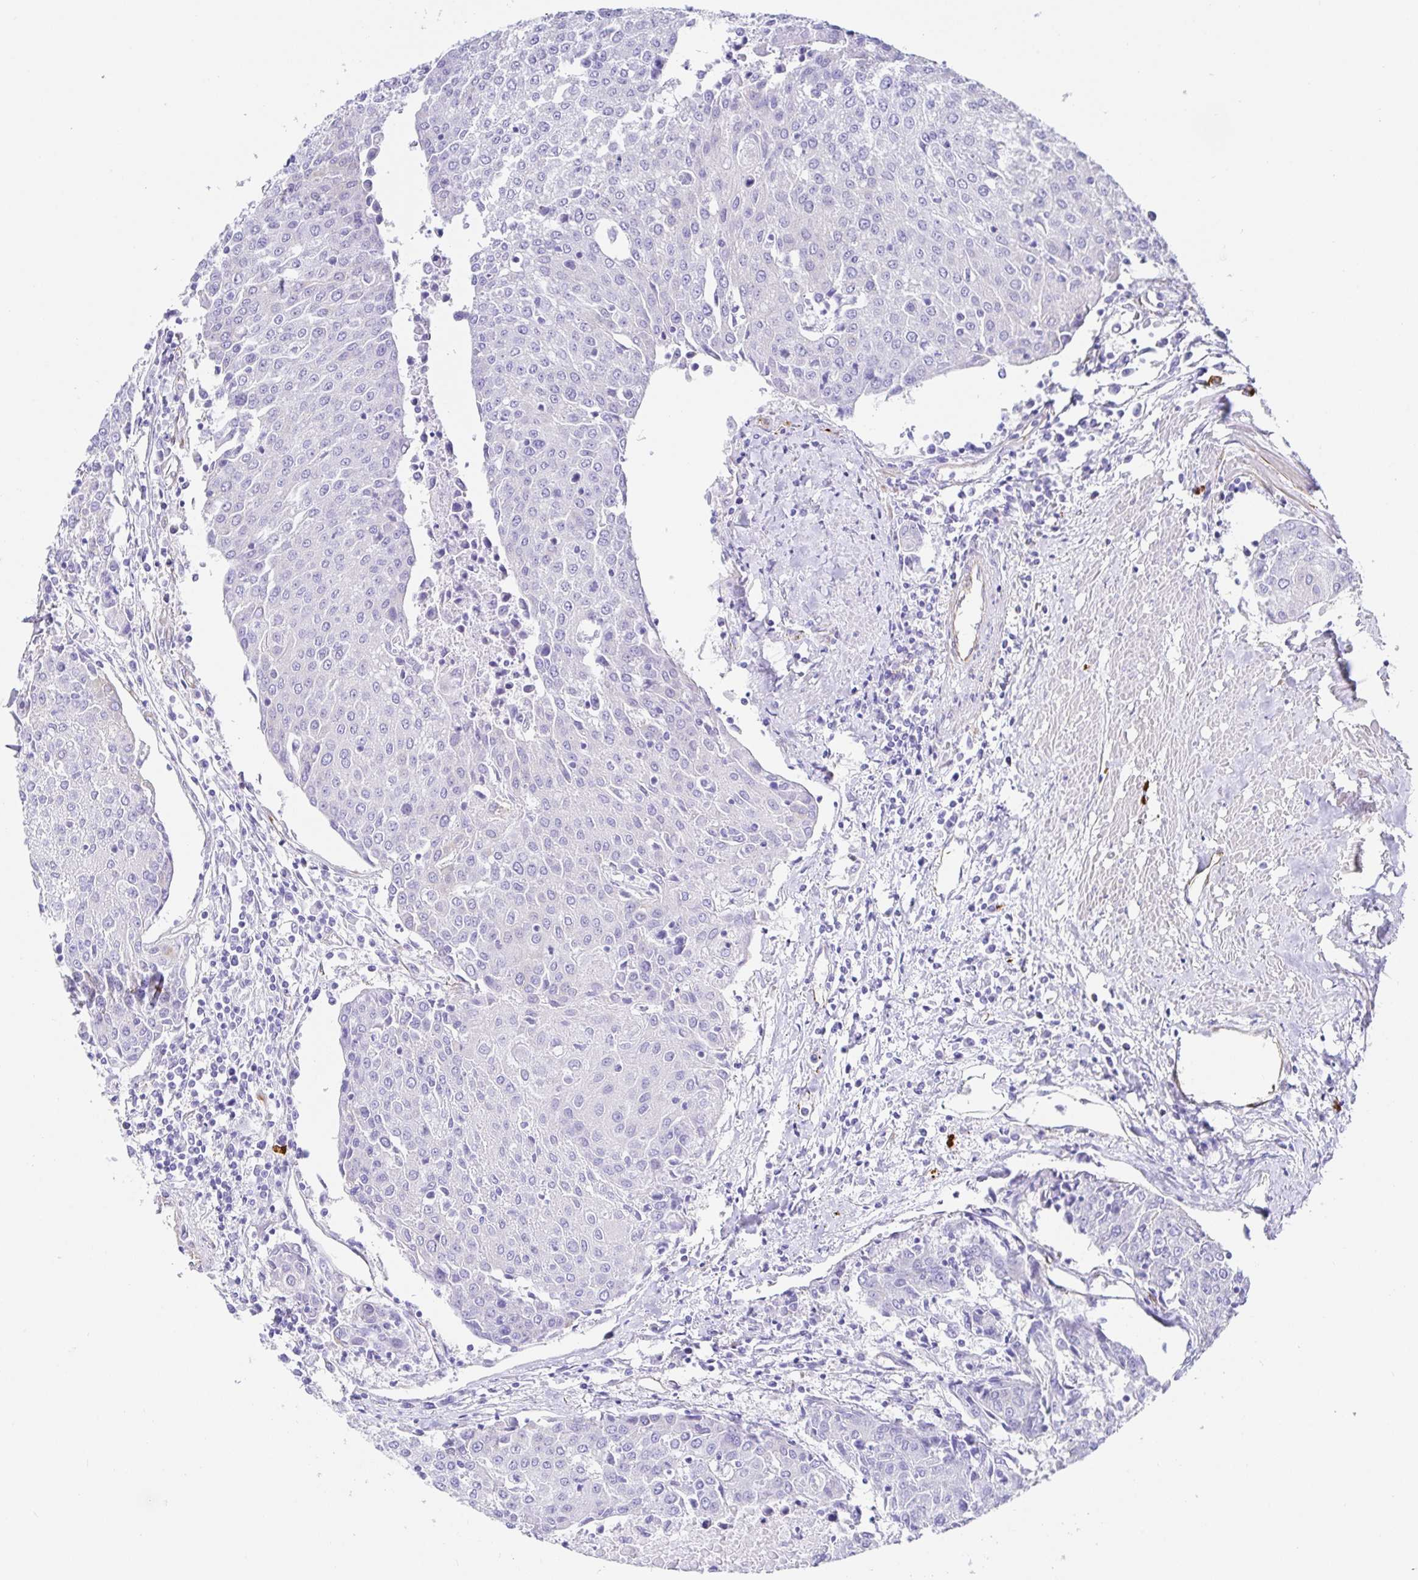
{"staining": {"intensity": "negative", "quantity": "none", "location": "none"}, "tissue": "urothelial cancer", "cell_type": "Tumor cells", "image_type": "cancer", "snomed": [{"axis": "morphology", "description": "Urothelial carcinoma, High grade"}, {"axis": "topography", "description": "Urinary bladder"}], "caption": "Immunohistochemistry histopathology image of neoplastic tissue: high-grade urothelial carcinoma stained with DAB demonstrates no significant protein staining in tumor cells. Nuclei are stained in blue.", "gene": "DOCK1", "patient": {"sex": "female", "age": 85}}